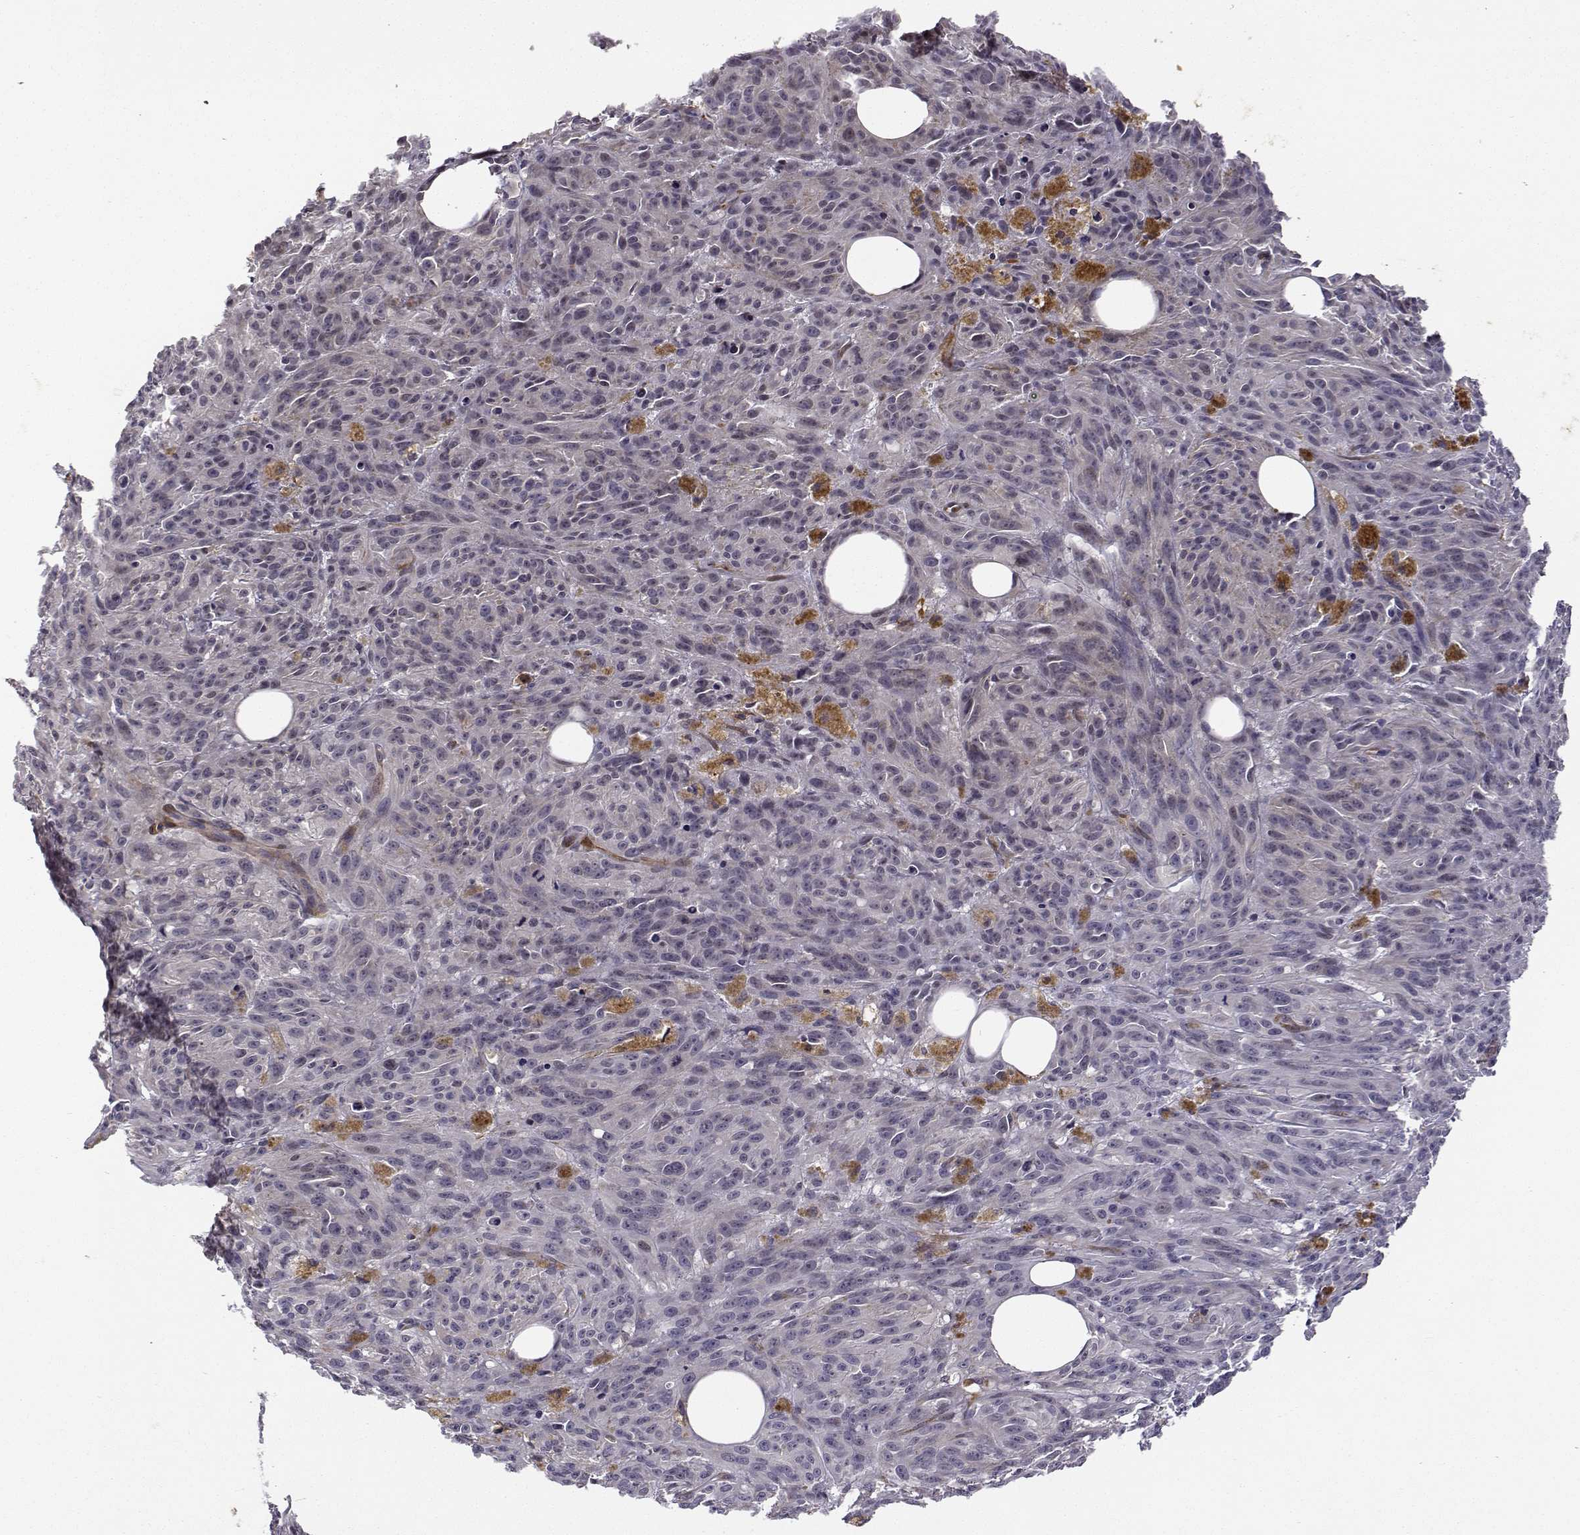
{"staining": {"intensity": "negative", "quantity": "none", "location": "none"}, "tissue": "melanoma", "cell_type": "Tumor cells", "image_type": "cancer", "snomed": [{"axis": "morphology", "description": "Malignant melanoma, NOS"}, {"axis": "topography", "description": "Skin"}], "caption": "Immunohistochemical staining of melanoma exhibits no significant expression in tumor cells.", "gene": "PHGDH", "patient": {"sex": "female", "age": 34}}